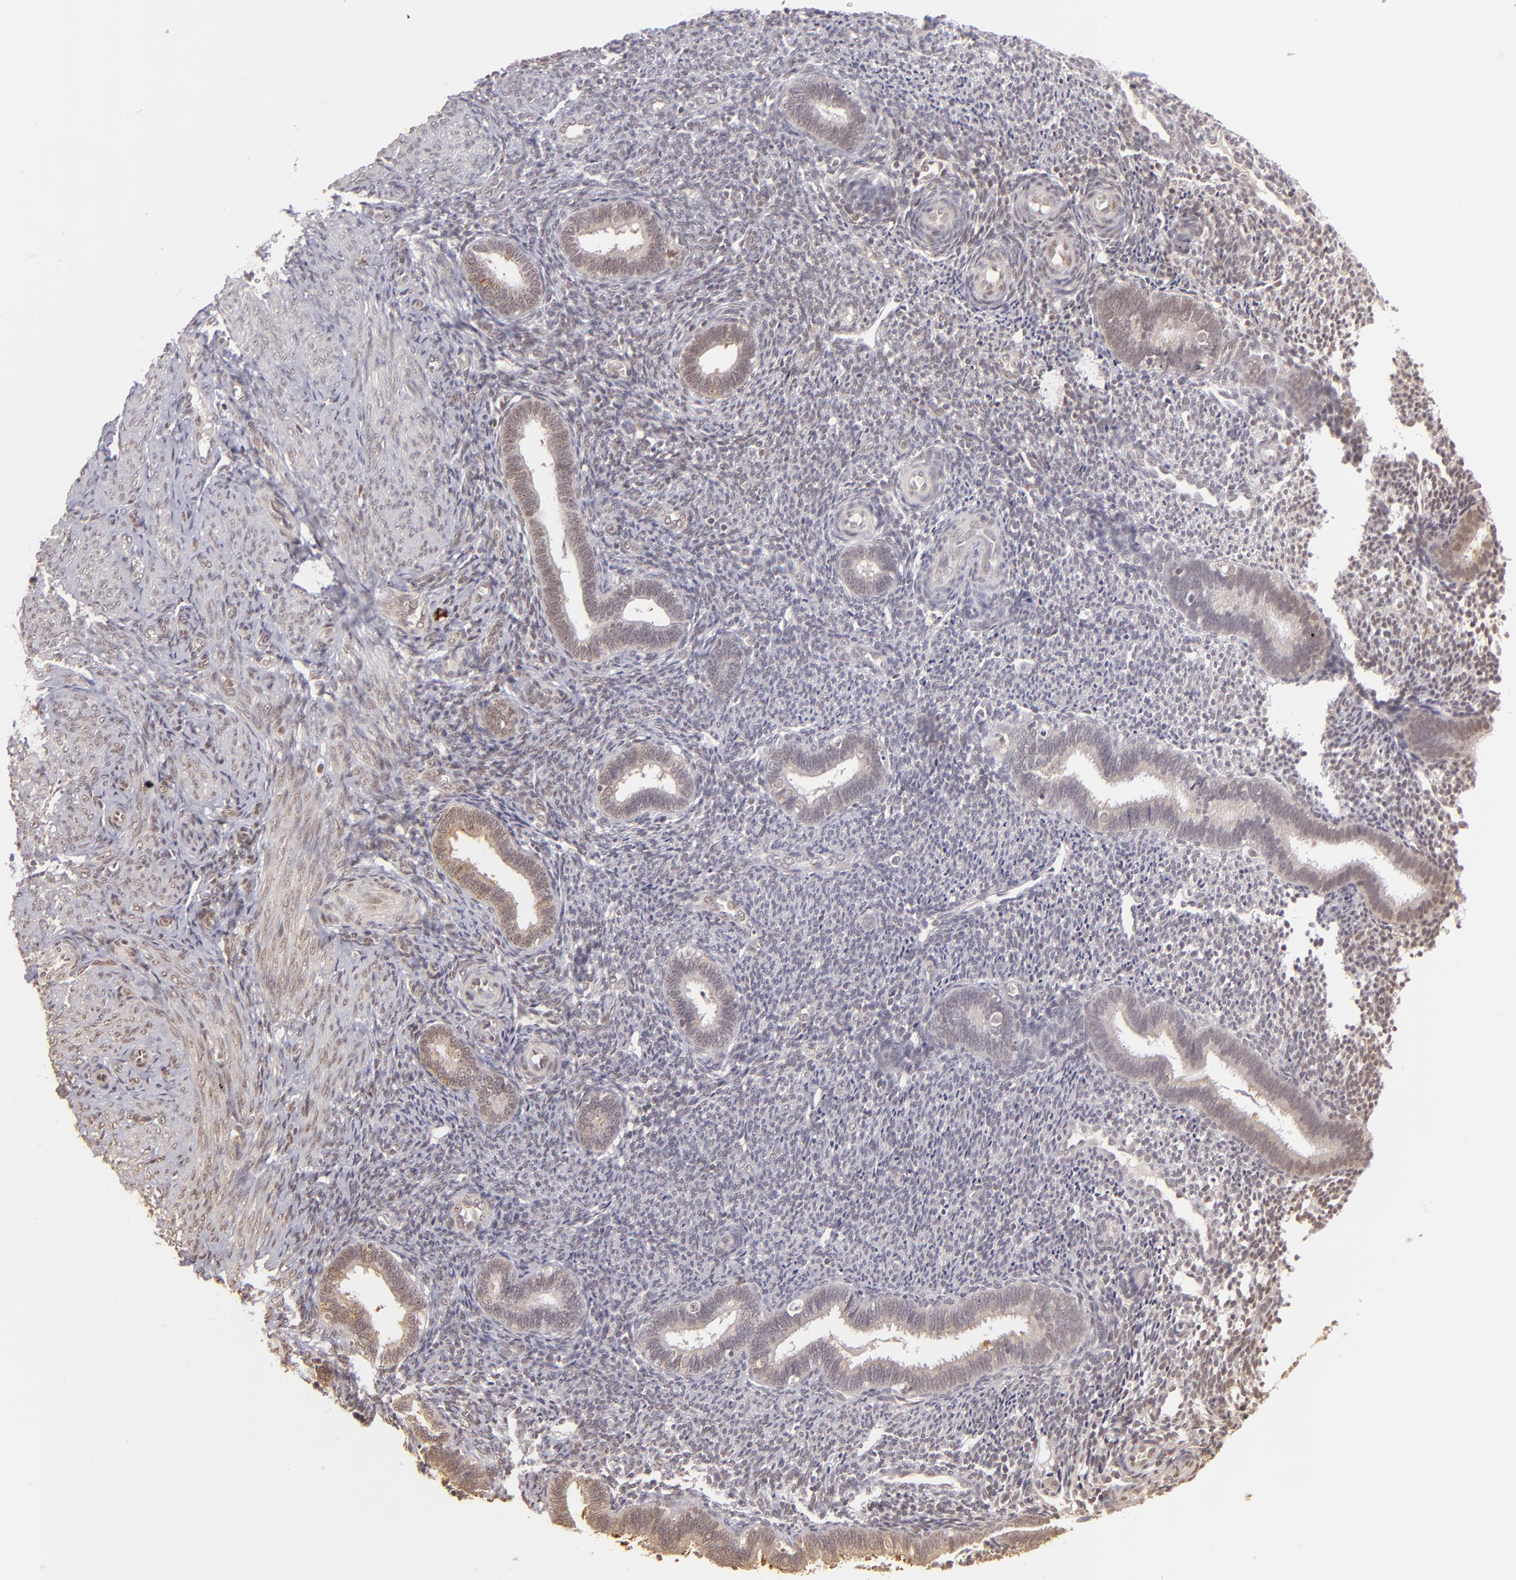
{"staining": {"intensity": "weak", "quantity": "<25%", "location": "nuclear"}, "tissue": "endometrium", "cell_type": "Cells in endometrial stroma", "image_type": "normal", "snomed": [{"axis": "morphology", "description": "Normal tissue, NOS"}, {"axis": "topography", "description": "Endometrium"}], "caption": "An IHC micrograph of unremarkable endometrium is shown. There is no staining in cells in endometrial stroma of endometrium.", "gene": "RARB", "patient": {"sex": "female", "age": 27}}